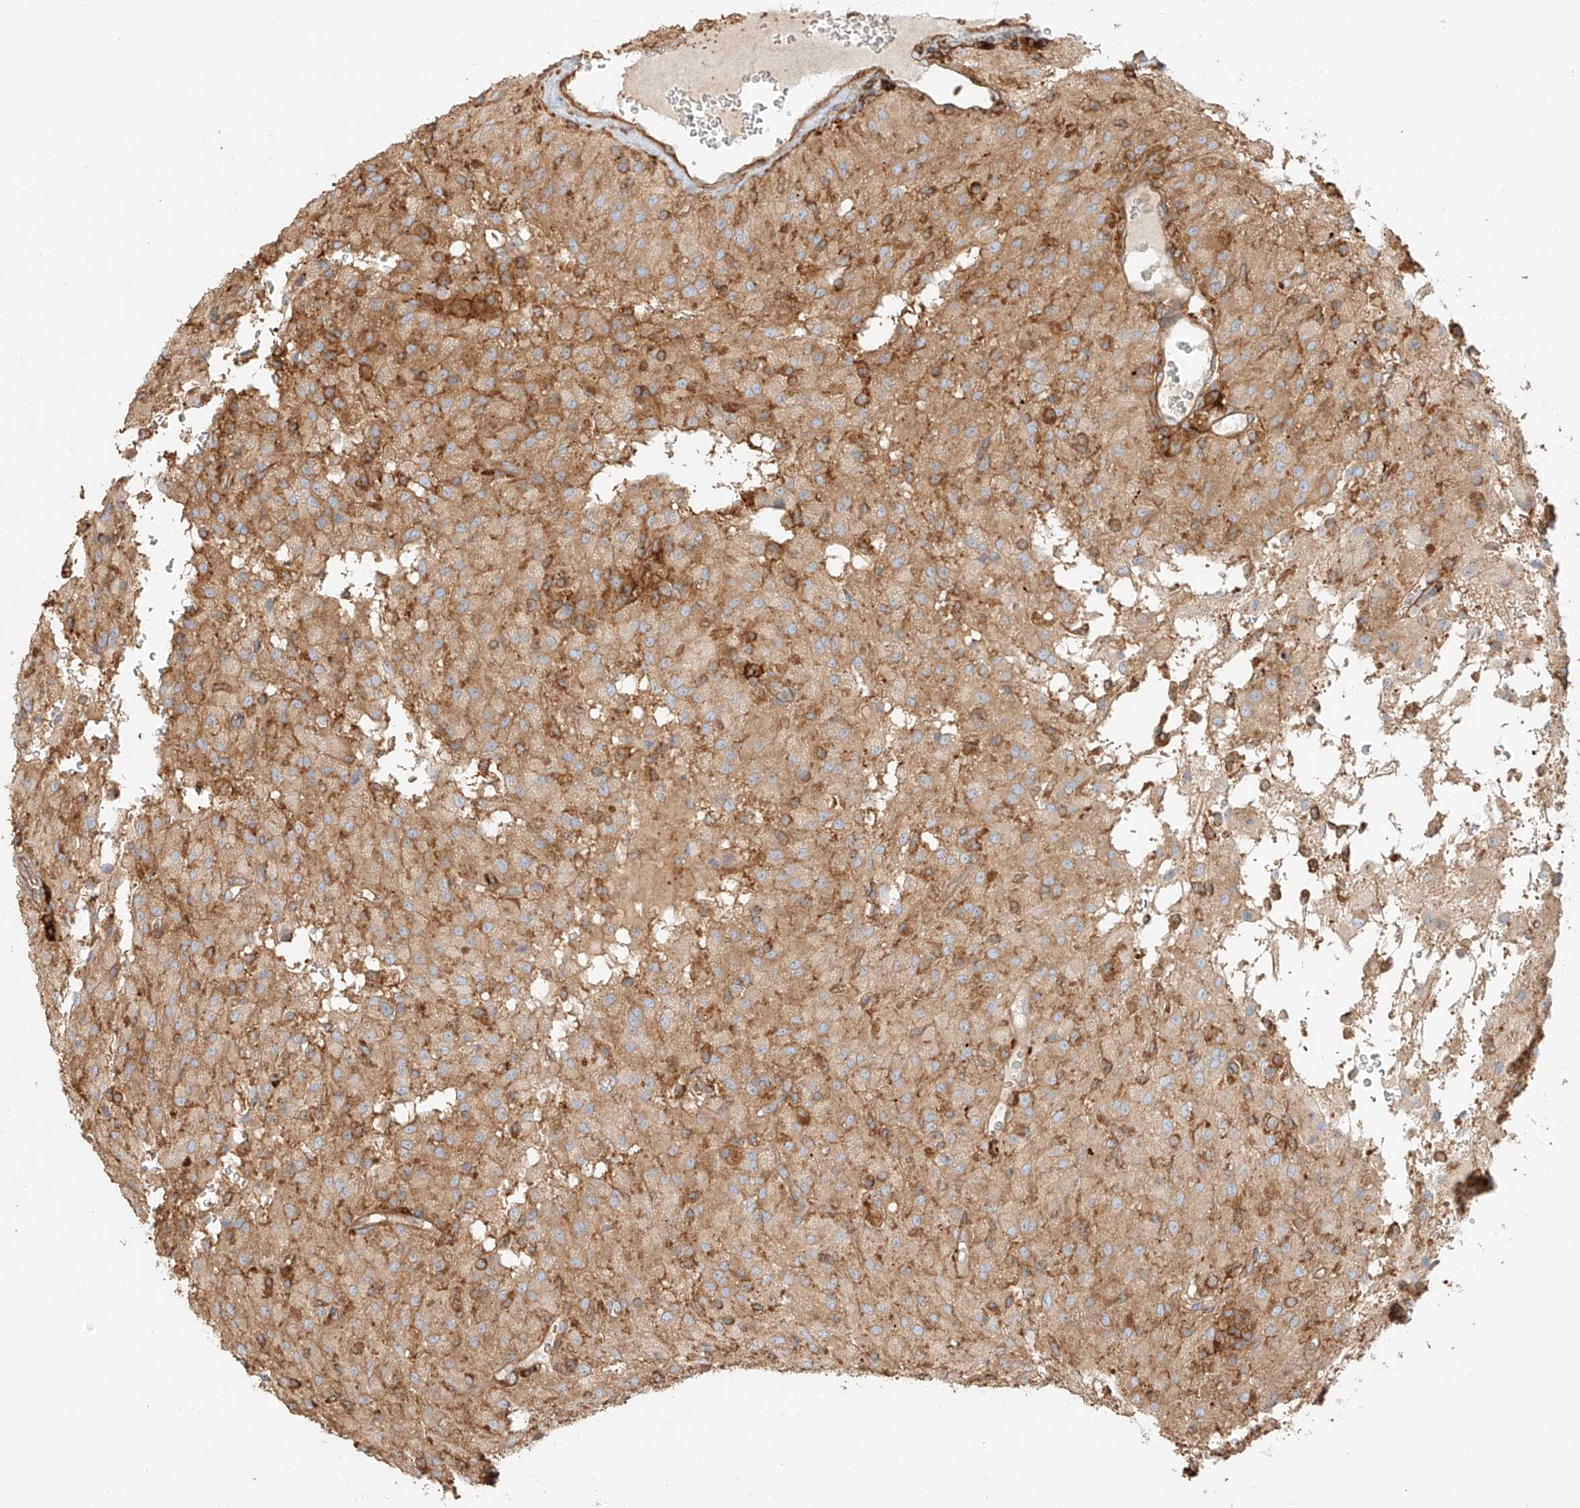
{"staining": {"intensity": "weak", "quantity": ">75%", "location": "cytoplasmic/membranous"}, "tissue": "glioma", "cell_type": "Tumor cells", "image_type": "cancer", "snomed": [{"axis": "morphology", "description": "Glioma, malignant, High grade"}, {"axis": "topography", "description": "Brain"}], "caption": "Protein staining of malignant high-grade glioma tissue shows weak cytoplasmic/membranous expression in approximately >75% of tumor cells. (IHC, brightfield microscopy, high magnification).", "gene": "SNX9", "patient": {"sex": "female", "age": 59}}